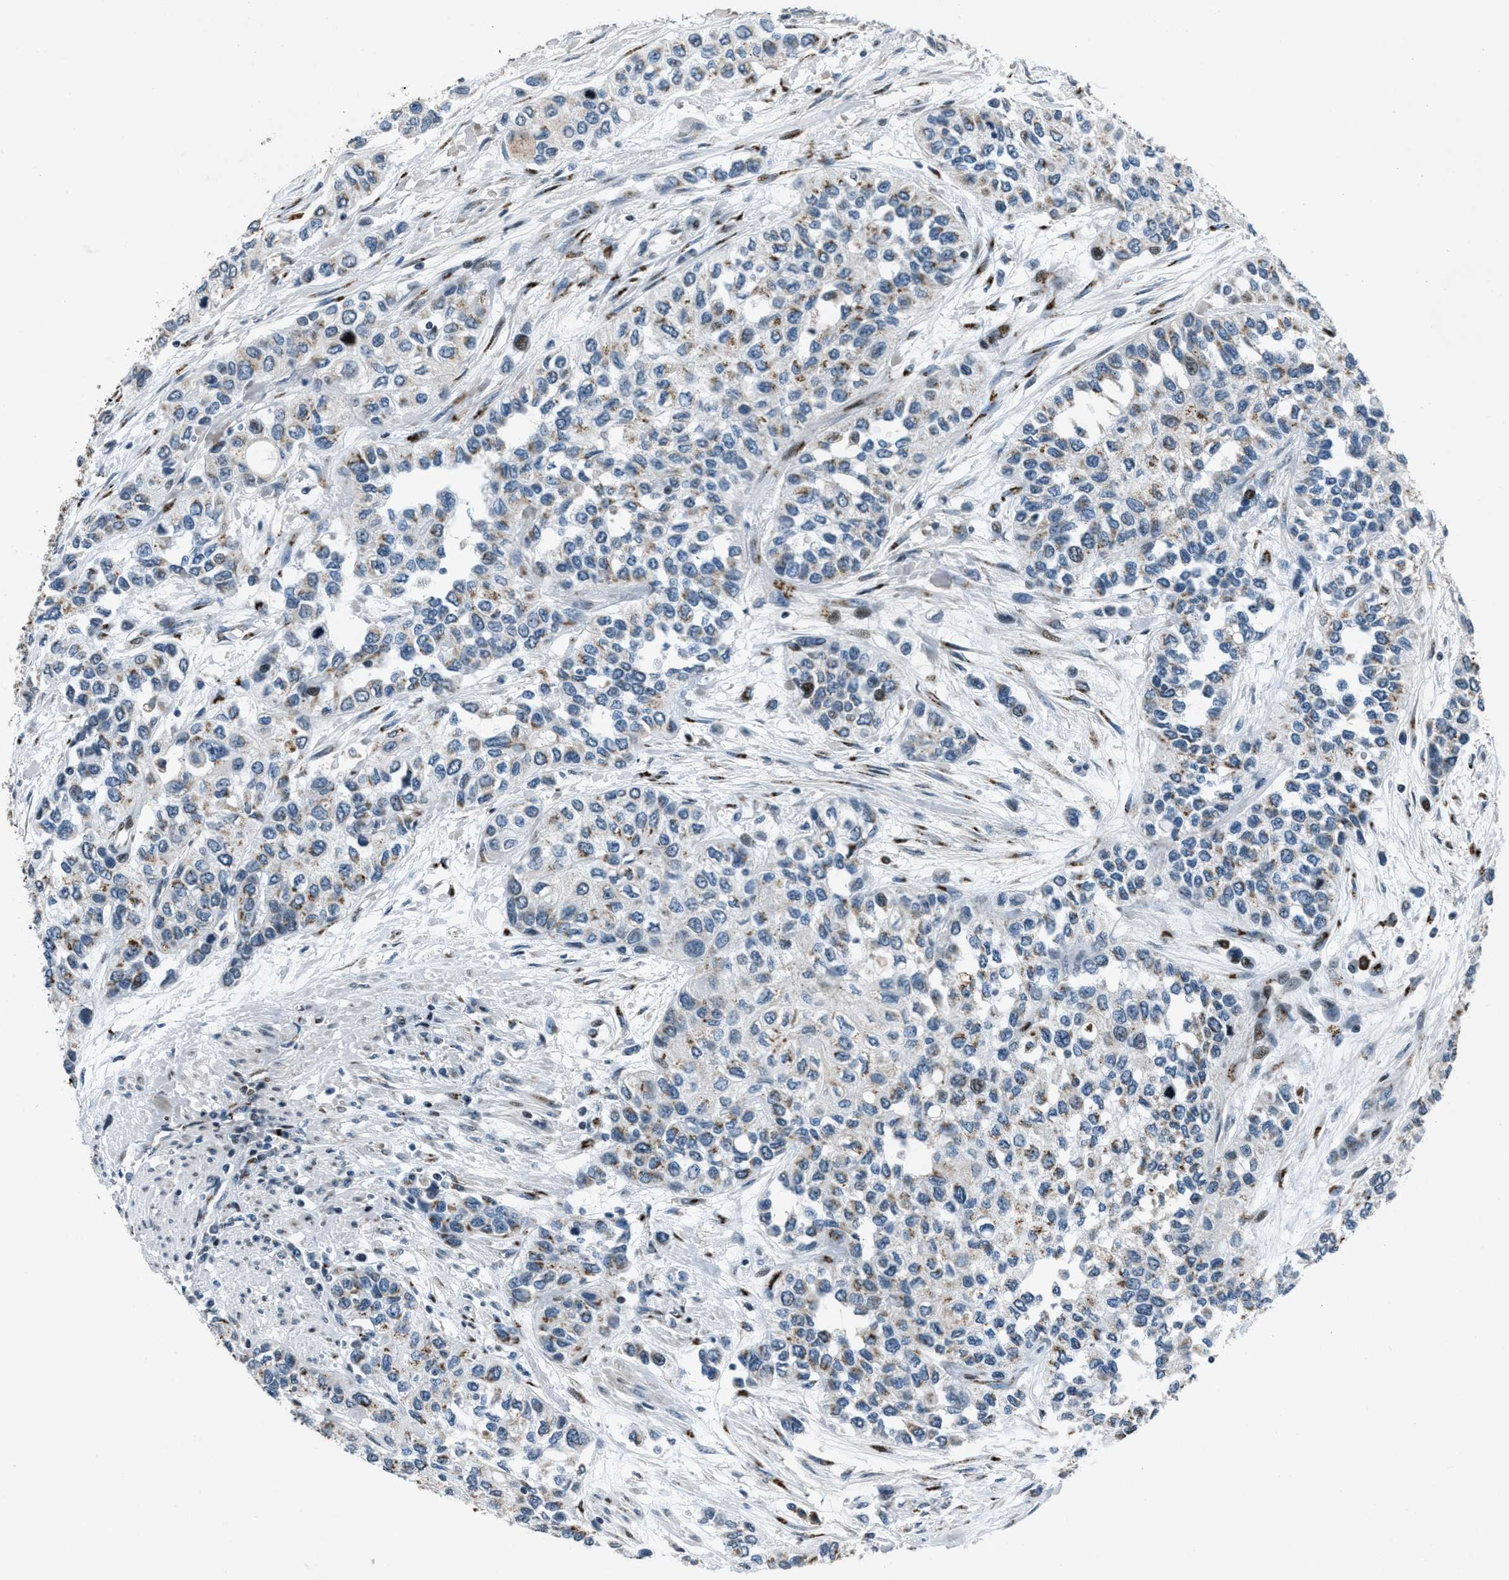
{"staining": {"intensity": "moderate", "quantity": "25%-75%", "location": "cytoplasmic/membranous"}, "tissue": "urothelial cancer", "cell_type": "Tumor cells", "image_type": "cancer", "snomed": [{"axis": "morphology", "description": "Urothelial carcinoma, High grade"}, {"axis": "topography", "description": "Urinary bladder"}], "caption": "This is an image of immunohistochemistry staining of urothelial cancer, which shows moderate positivity in the cytoplasmic/membranous of tumor cells.", "gene": "GPC6", "patient": {"sex": "female", "age": 56}}